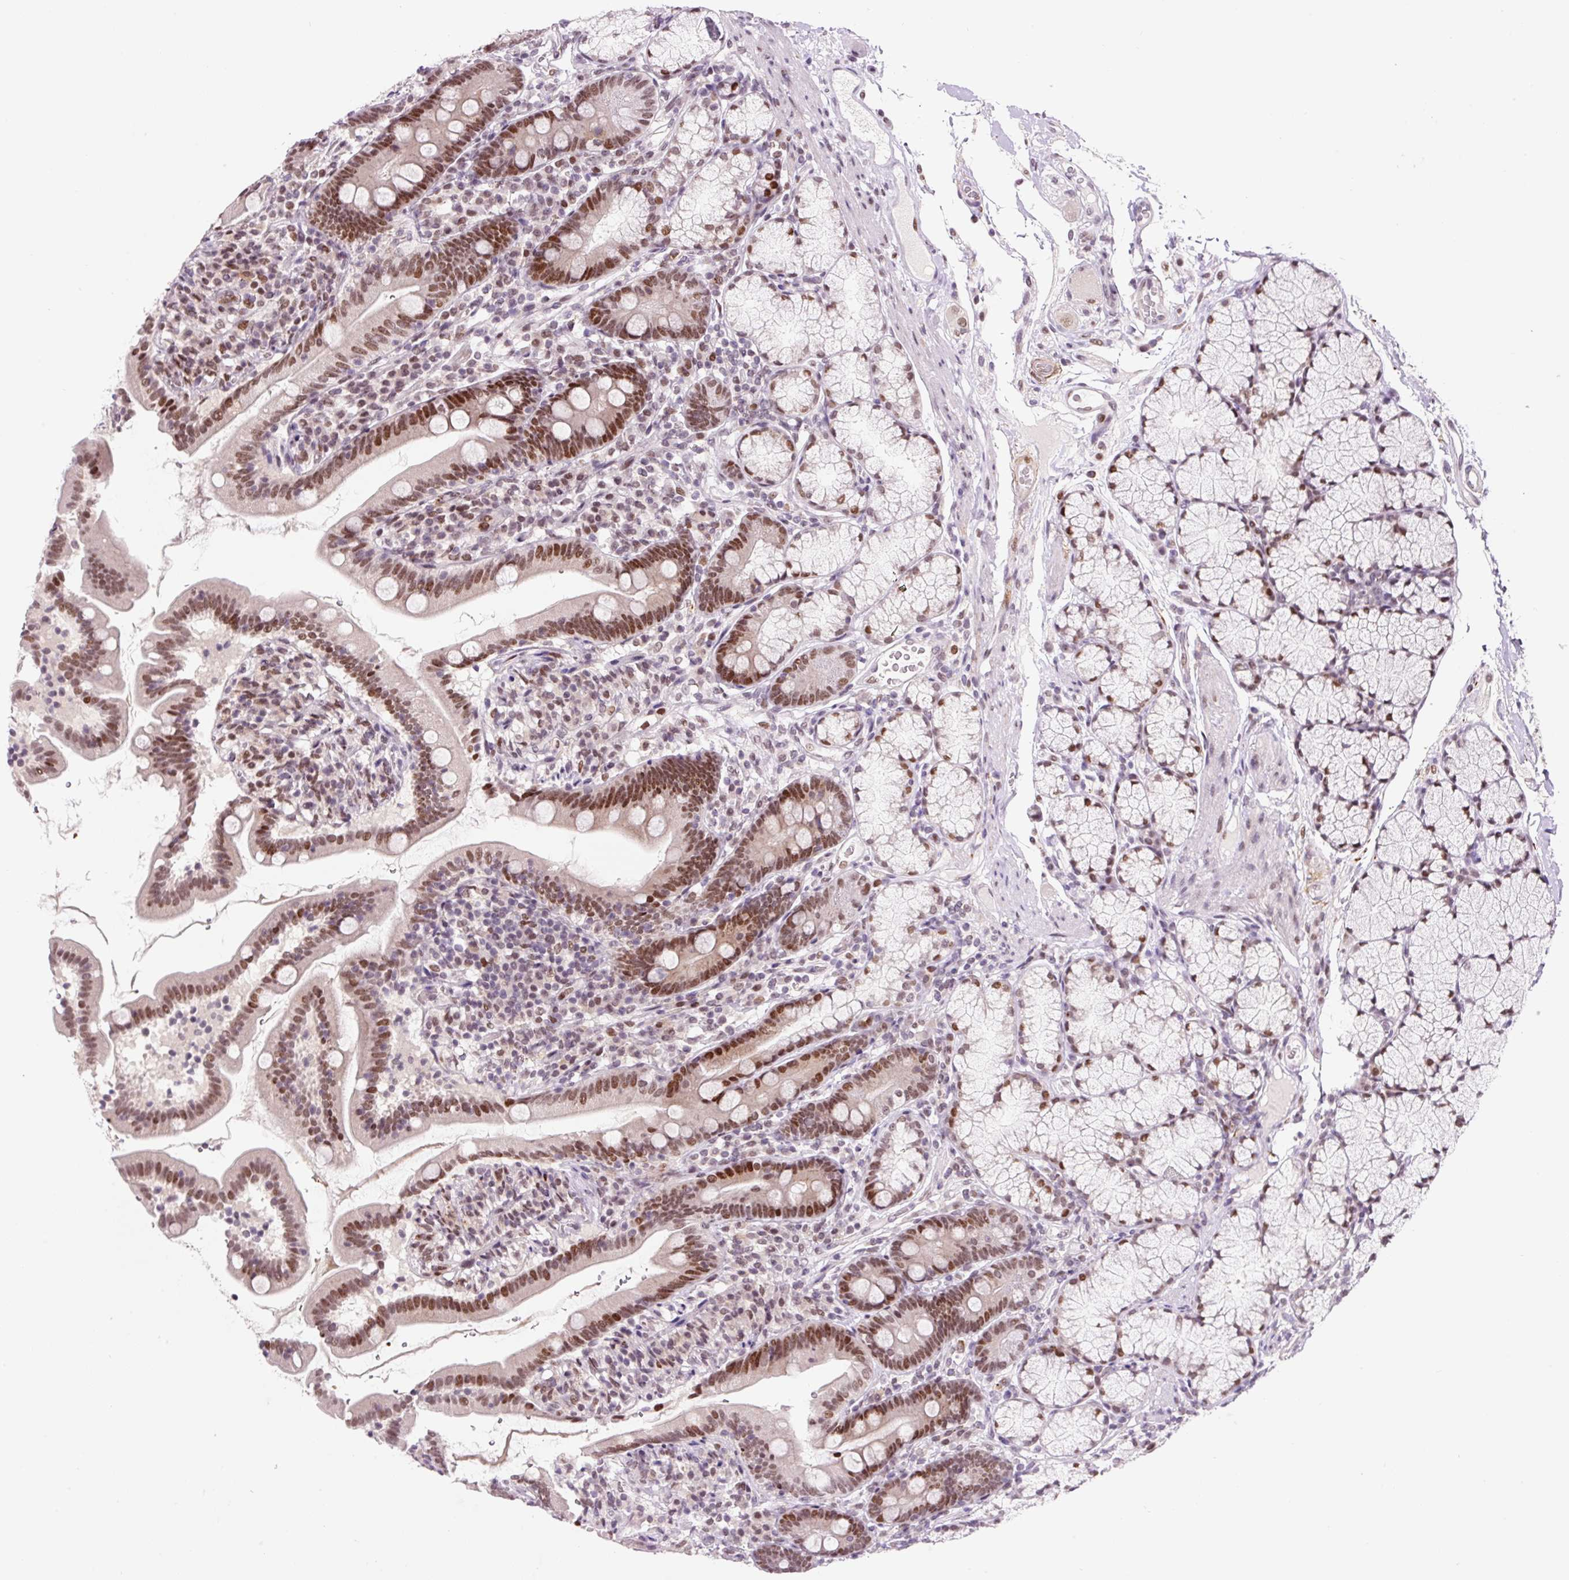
{"staining": {"intensity": "strong", "quantity": ">75%", "location": "nuclear"}, "tissue": "duodenum", "cell_type": "Glandular cells", "image_type": "normal", "snomed": [{"axis": "morphology", "description": "Normal tissue, NOS"}, {"axis": "topography", "description": "Duodenum"}], "caption": "Immunohistochemistry (IHC) photomicrograph of benign duodenum stained for a protein (brown), which reveals high levels of strong nuclear staining in about >75% of glandular cells.", "gene": "CCNL2", "patient": {"sex": "female", "age": 67}}